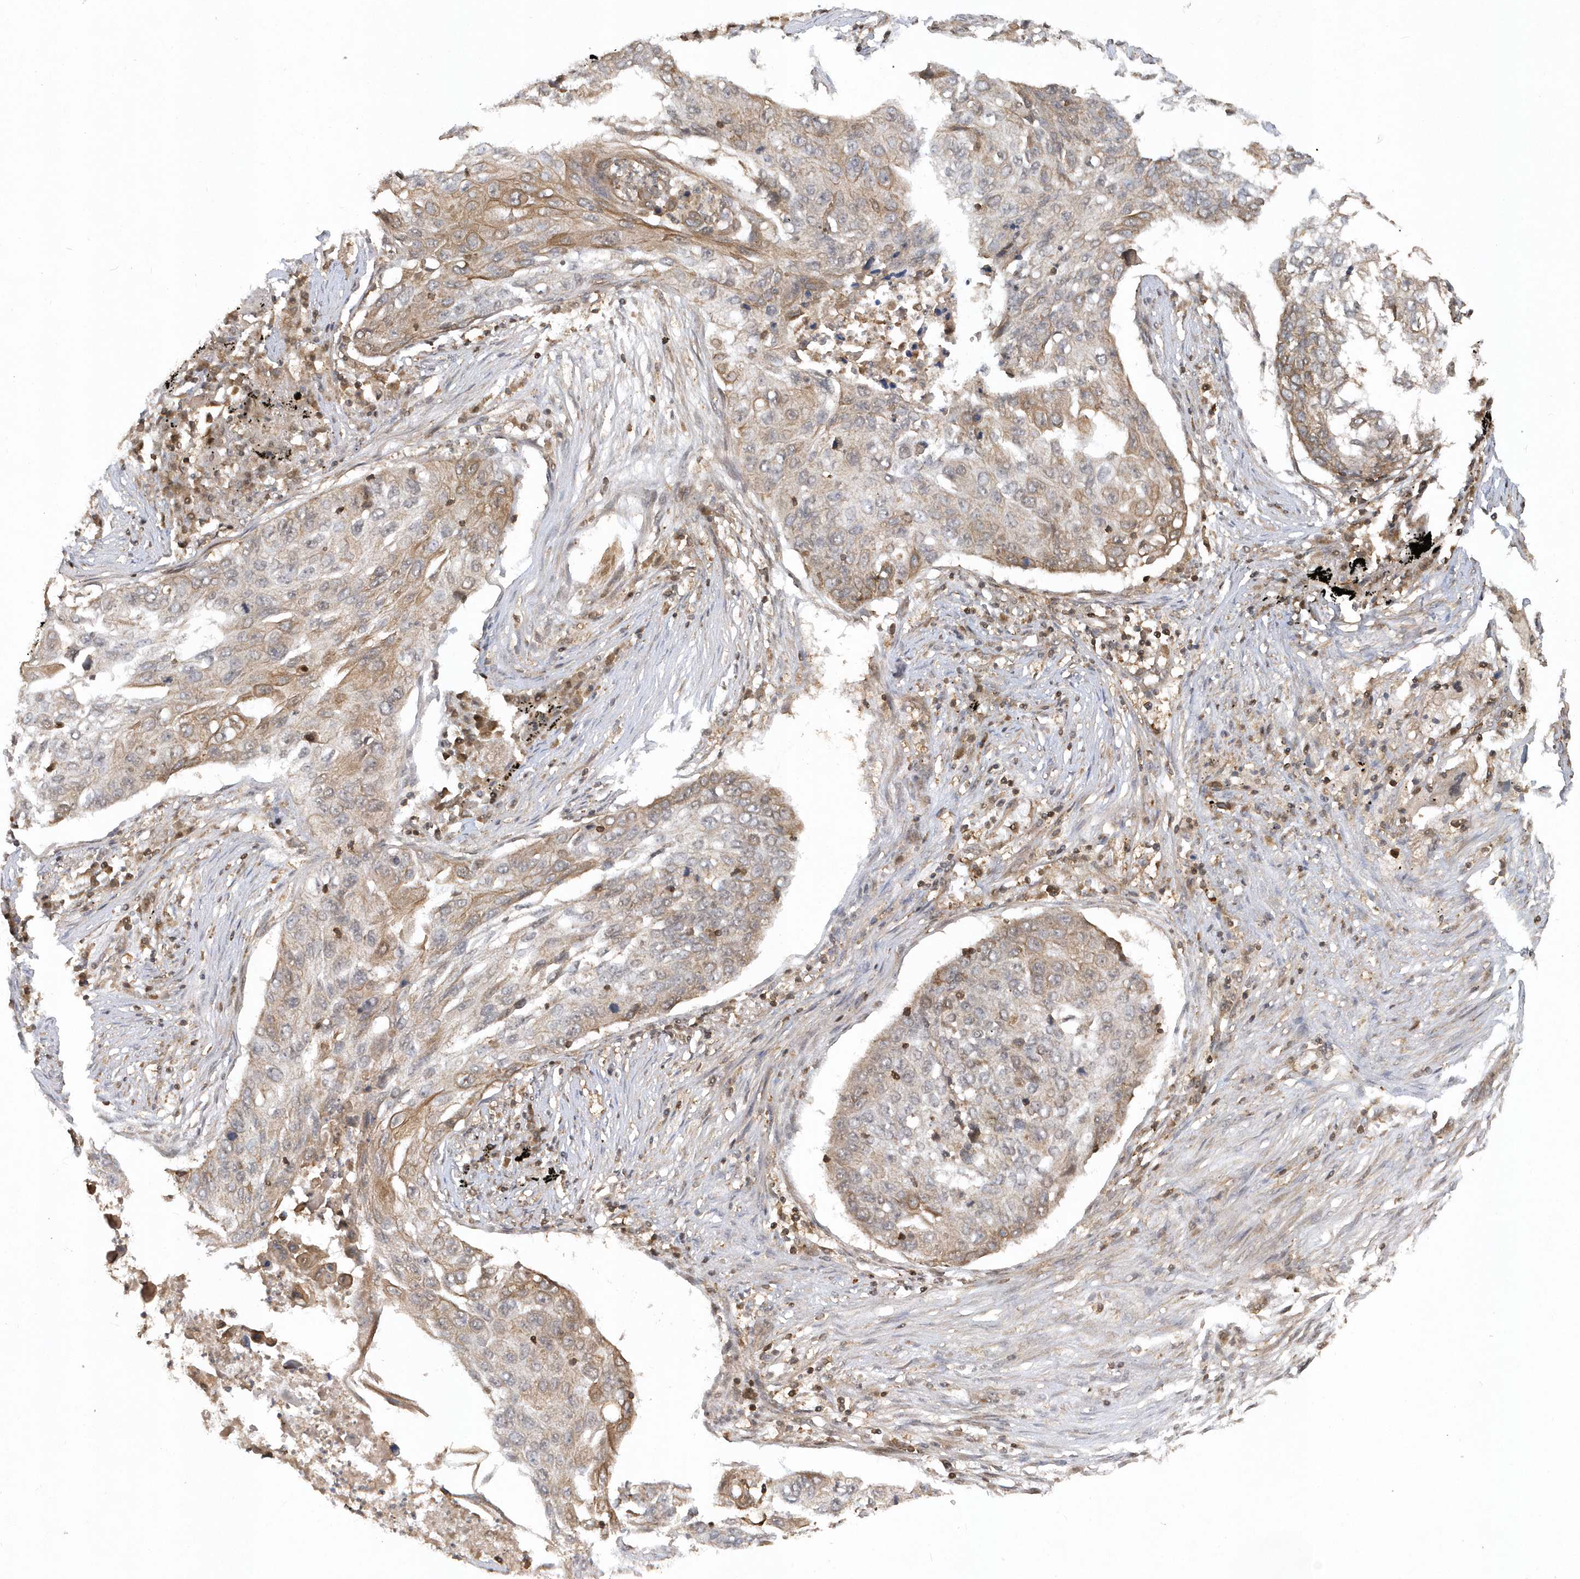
{"staining": {"intensity": "moderate", "quantity": "<25%", "location": "cytoplasmic/membranous"}, "tissue": "lung cancer", "cell_type": "Tumor cells", "image_type": "cancer", "snomed": [{"axis": "morphology", "description": "Squamous cell carcinoma, NOS"}, {"axis": "topography", "description": "Lung"}], "caption": "Immunohistochemical staining of squamous cell carcinoma (lung) demonstrates moderate cytoplasmic/membranous protein positivity in approximately <25% of tumor cells.", "gene": "ACYP1", "patient": {"sex": "female", "age": 63}}